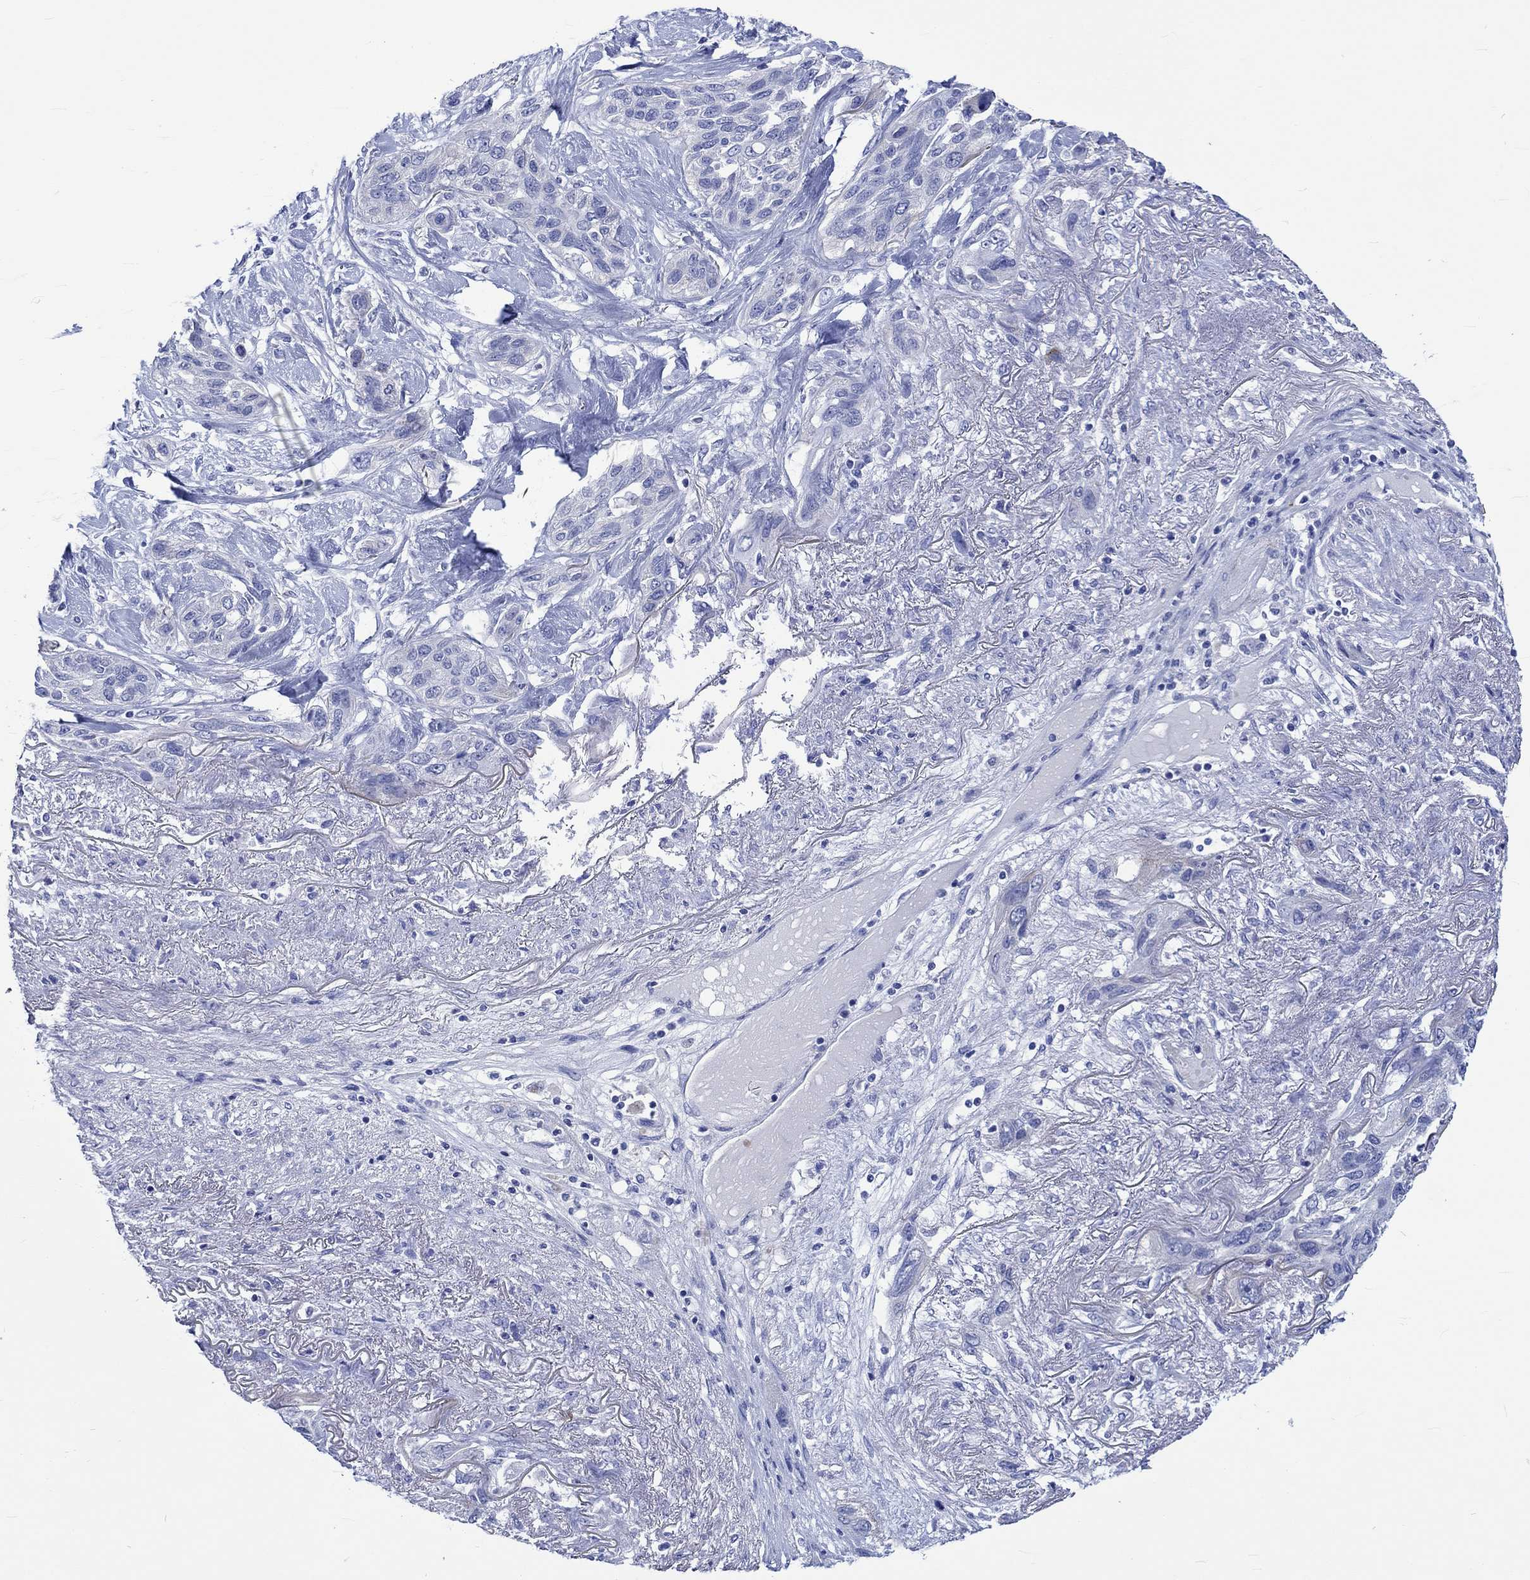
{"staining": {"intensity": "negative", "quantity": "none", "location": "none"}, "tissue": "lung cancer", "cell_type": "Tumor cells", "image_type": "cancer", "snomed": [{"axis": "morphology", "description": "Squamous cell carcinoma, NOS"}, {"axis": "topography", "description": "Lung"}], "caption": "This micrograph is of squamous cell carcinoma (lung) stained with immunohistochemistry to label a protein in brown with the nuclei are counter-stained blue. There is no positivity in tumor cells. (DAB immunohistochemistry (IHC) visualized using brightfield microscopy, high magnification).", "gene": "KLHL33", "patient": {"sex": "female", "age": 70}}